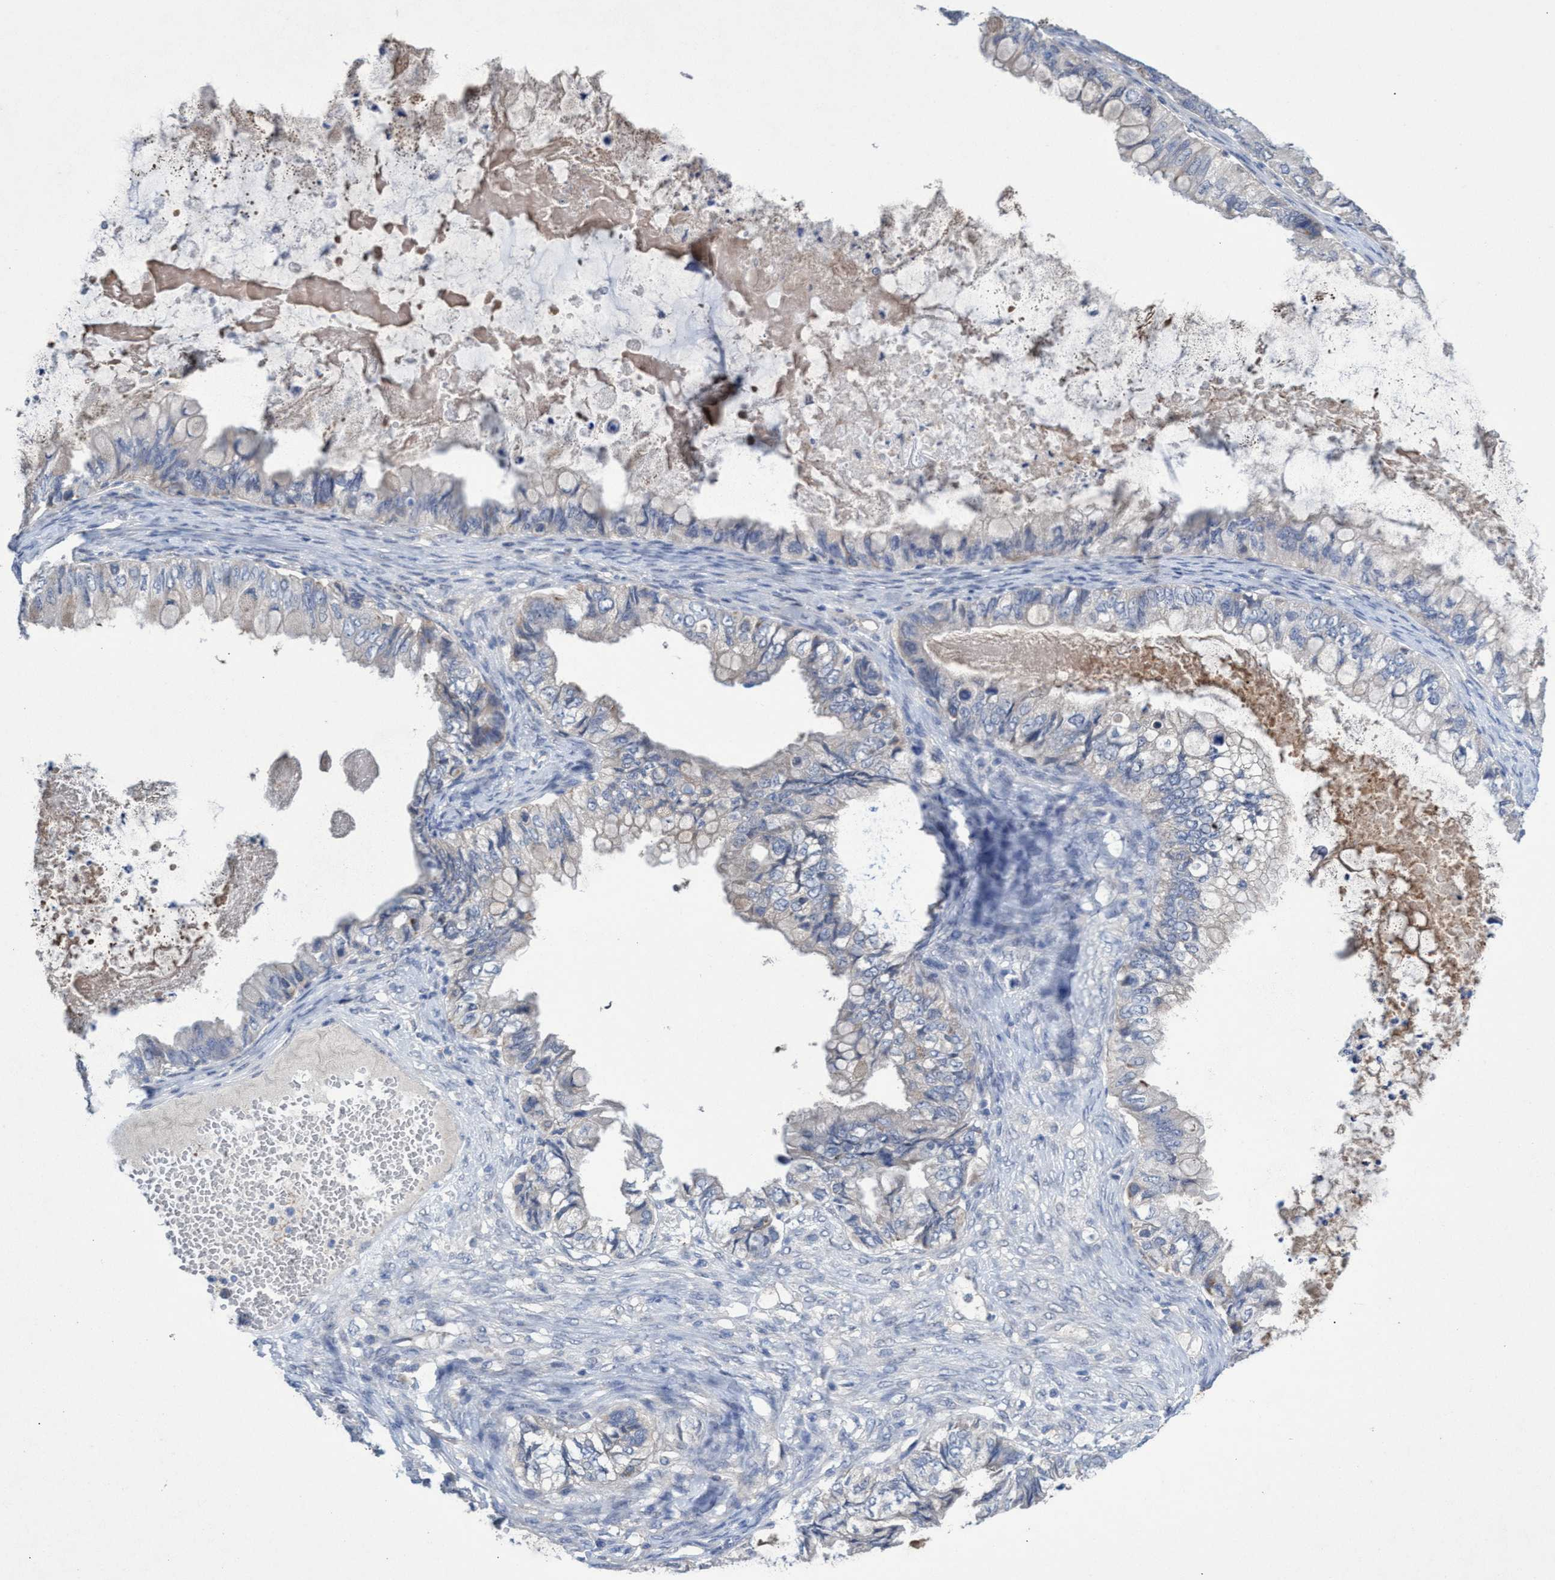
{"staining": {"intensity": "weak", "quantity": "<25%", "location": "cytoplasmic/membranous"}, "tissue": "ovarian cancer", "cell_type": "Tumor cells", "image_type": "cancer", "snomed": [{"axis": "morphology", "description": "Cystadenocarcinoma, mucinous, NOS"}, {"axis": "topography", "description": "Ovary"}], "caption": "Ovarian mucinous cystadenocarcinoma stained for a protein using immunohistochemistry displays no expression tumor cells.", "gene": "SVEP1", "patient": {"sex": "female", "age": 80}}